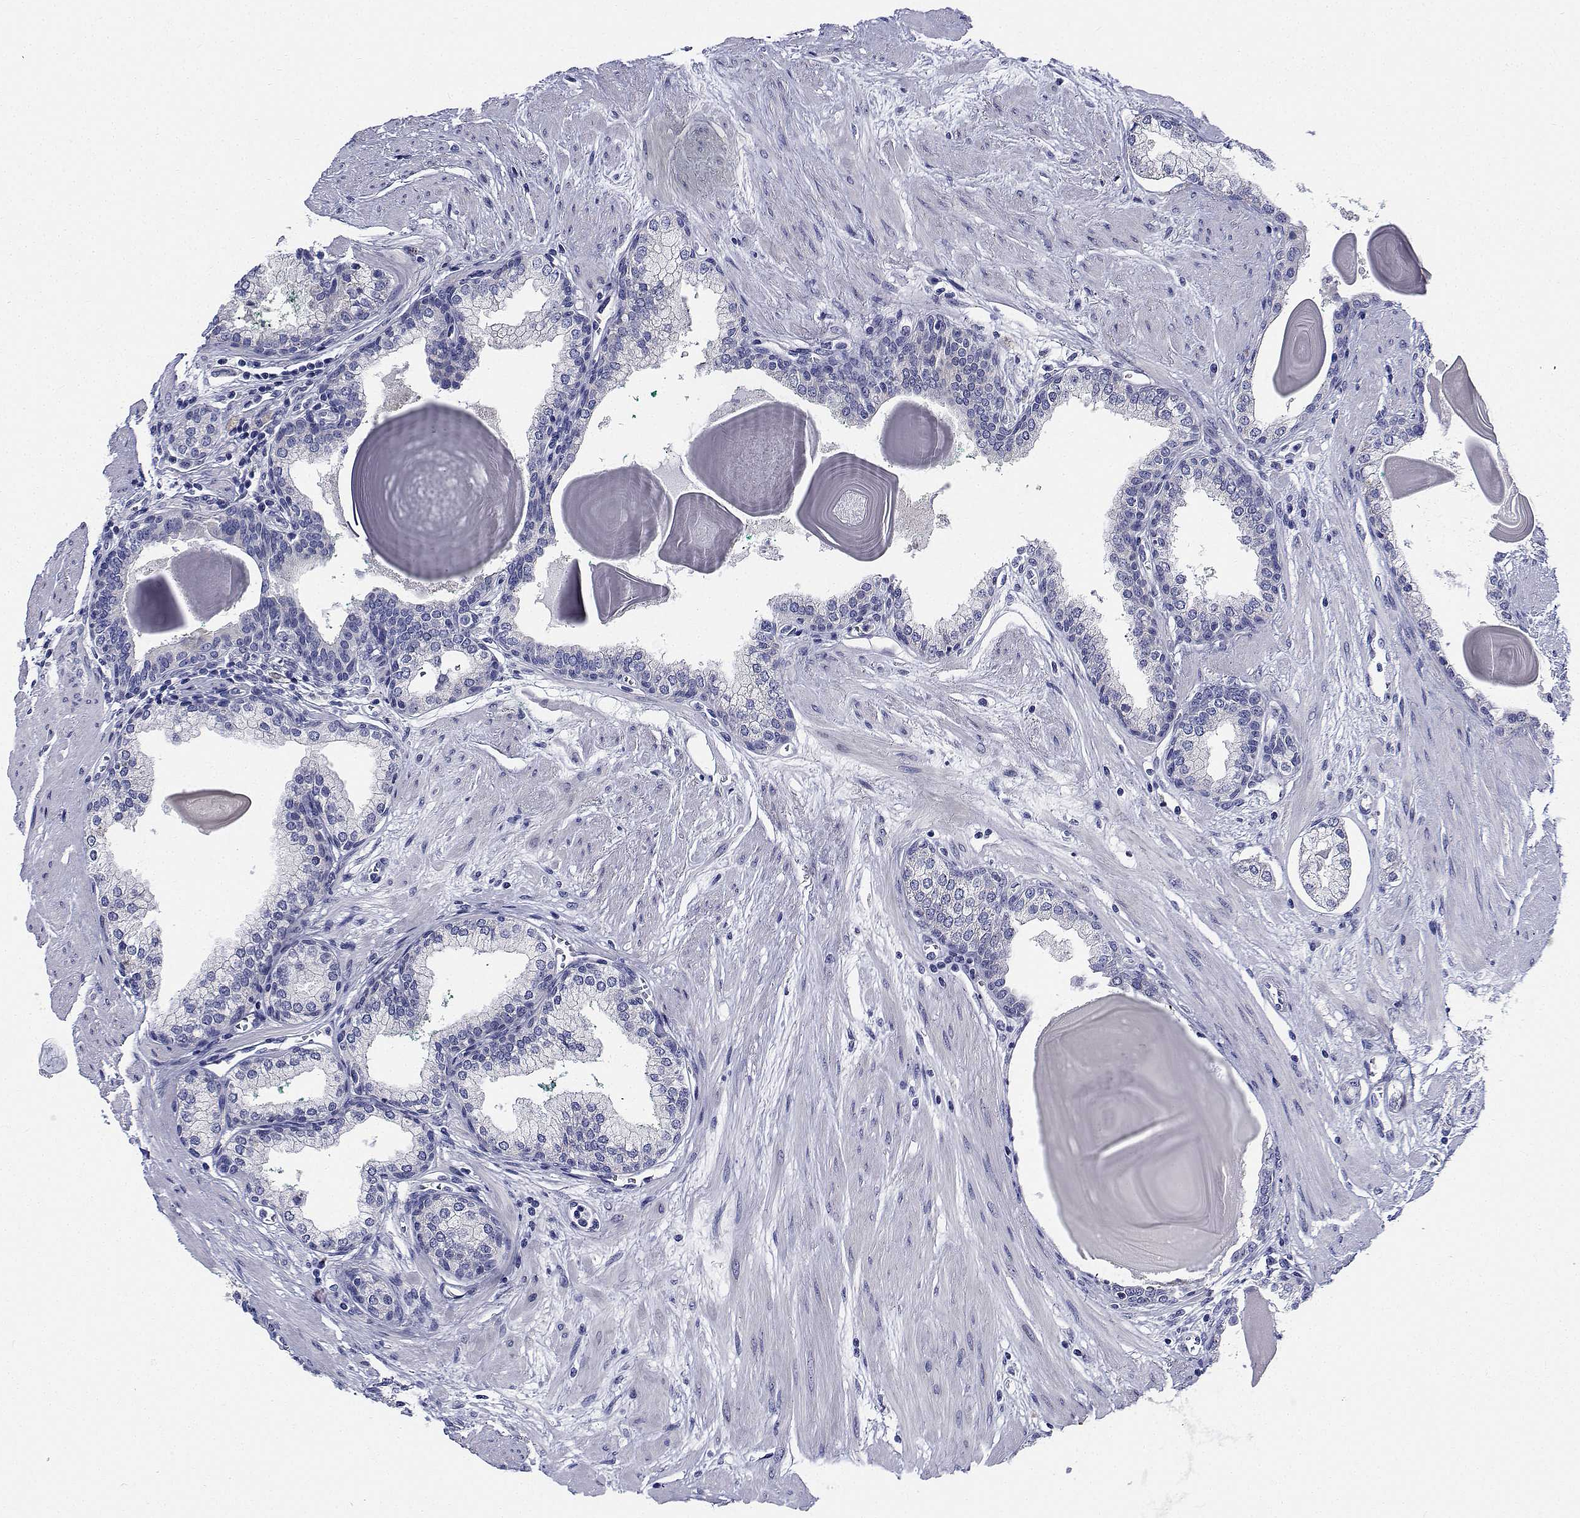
{"staining": {"intensity": "negative", "quantity": "none", "location": "none"}, "tissue": "prostate cancer", "cell_type": "Tumor cells", "image_type": "cancer", "snomed": [{"axis": "morphology", "description": "Adenocarcinoma, Low grade"}, {"axis": "topography", "description": "Prostate"}], "caption": "This is a histopathology image of immunohistochemistry (IHC) staining of prostate cancer, which shows no expression in tumor cells. (Stains: DAB immunohistochemistry (IHC) with hematoxylin counter stain, Microscopy: brightfield microscopy at high magnification).", "gene": "CDHR3", "patient": {"sex": "male", "age": 64}}